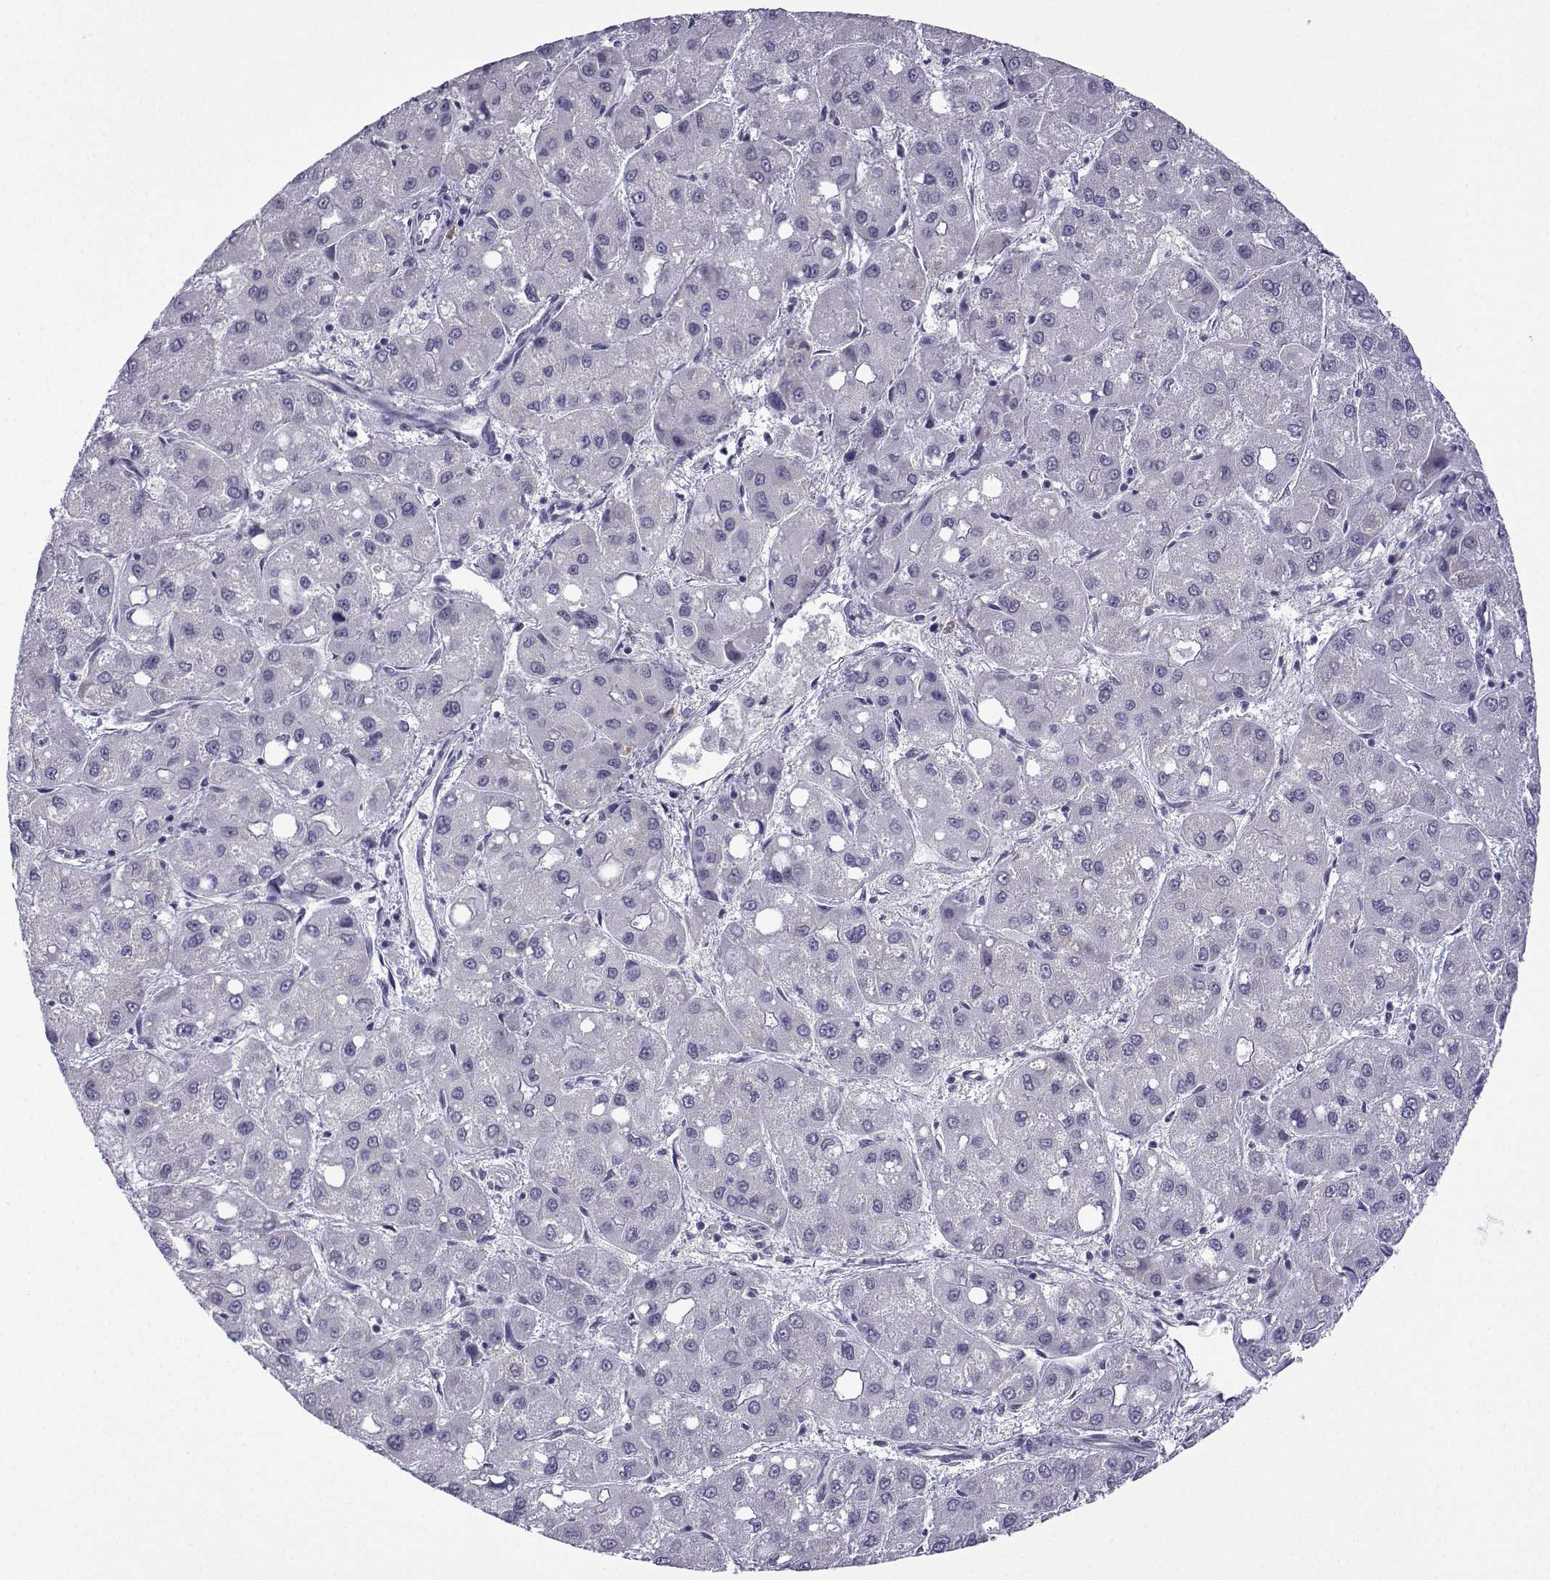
{"staining": {"intensity": "negative", "quantity": "none", "location": "none"}, "tissue": "liver cancer", "cell_type": "Tumor cells", "image_type": "cancer", "snomed": [{"axis": "morphology", "description": "Carcinoma, Hepatocellular, NOS"}, {"axis": "topography", "description": "Liver"}], "caption": "Liver hepatocellular carcinoma was stained to show a protein in brown. There is no significant positivity in tumor cells.", "gene": "MRGBP", "patient": {"sex": "male", "age": 73}}